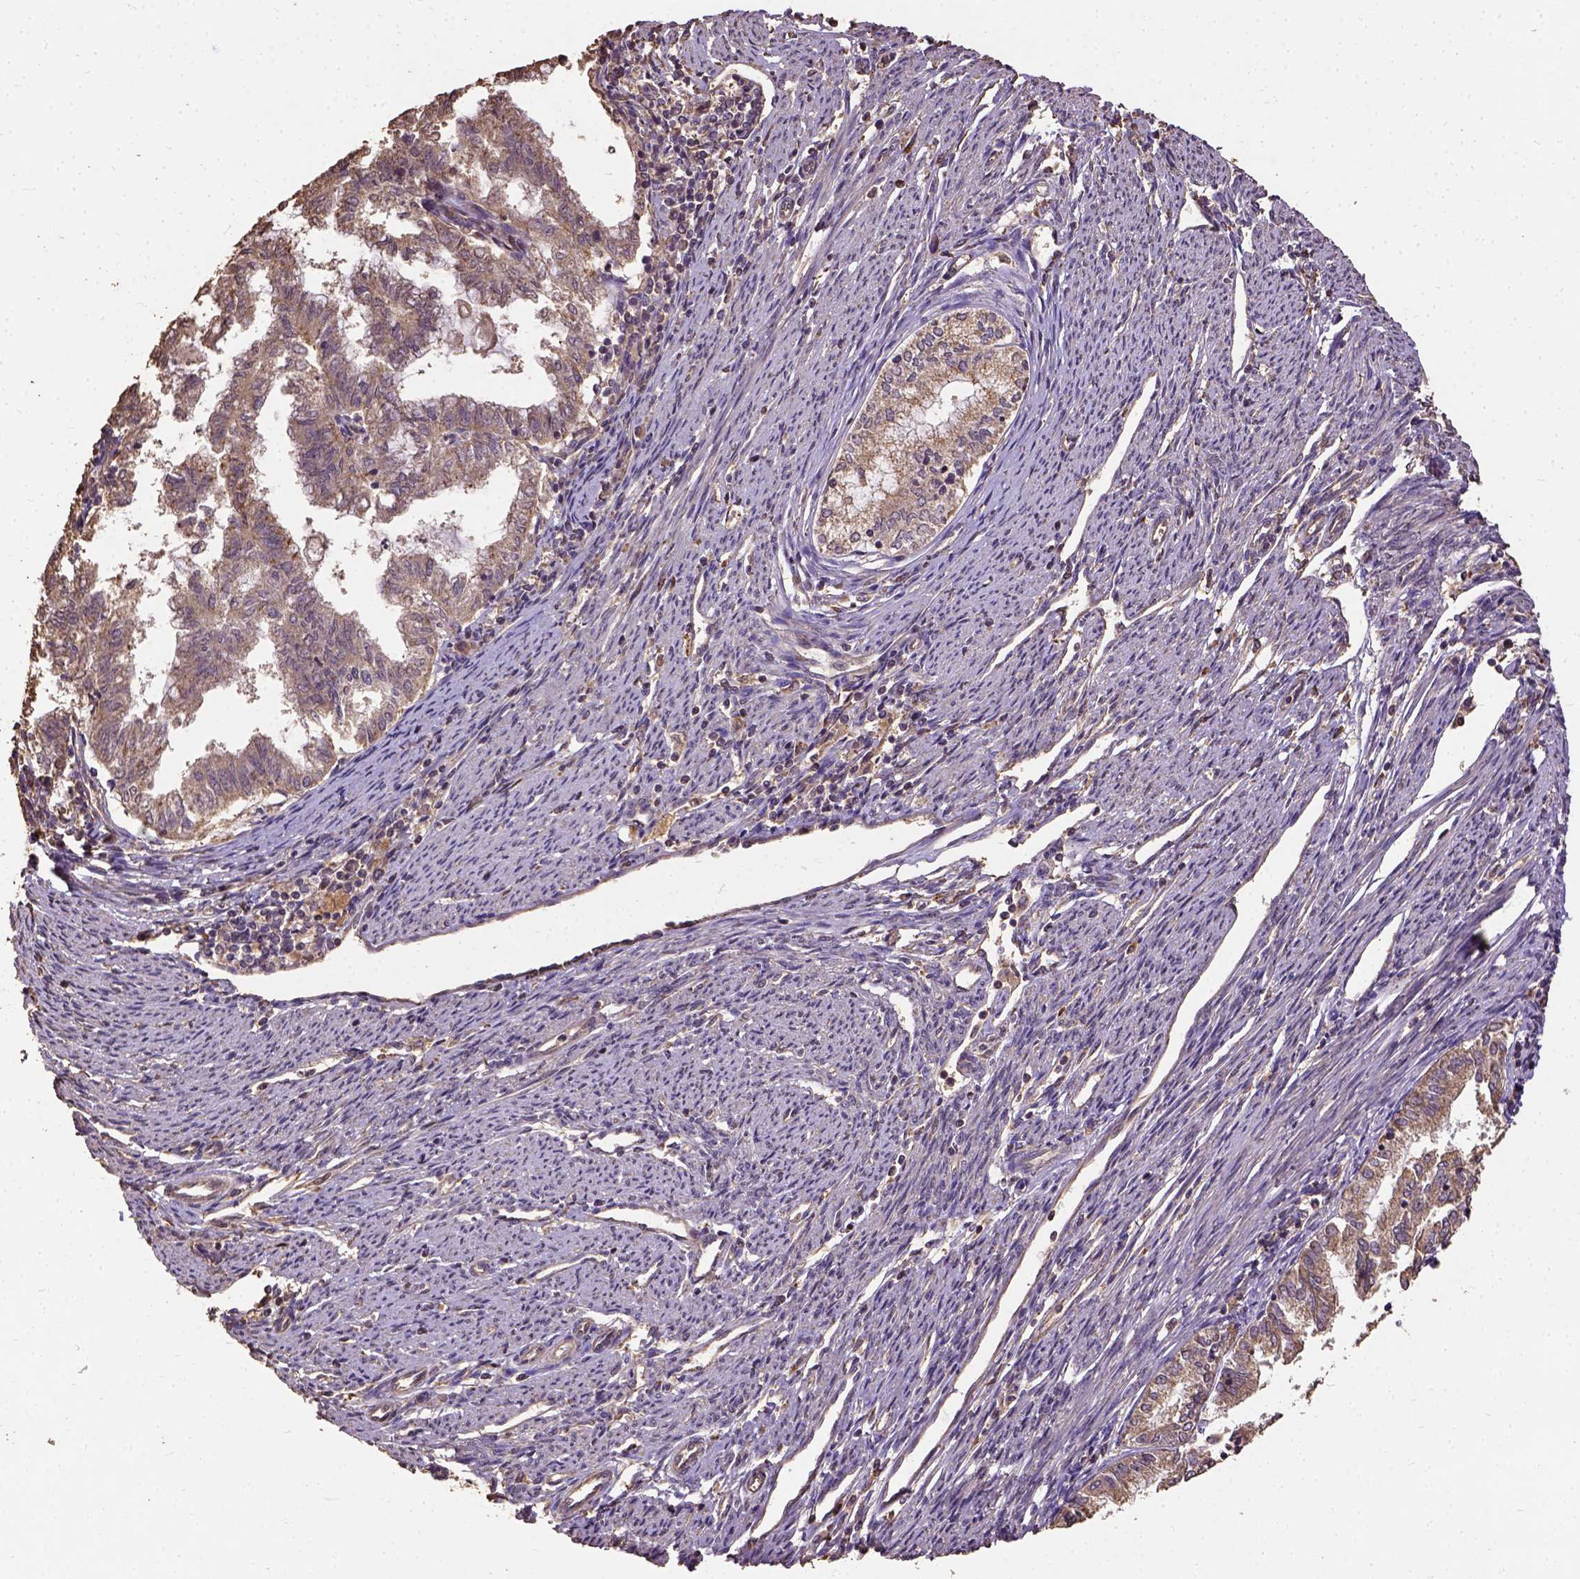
{"staining": {"intensity": "weak", "quantity": ">75%", "location": "cytoplasmic/membranous"}, "tissue": "endometrial cancer", "cell_type": "Tumor cells", "image_type": "cancer", "snomed": [{"axis": "morphology", "description": "Adenocarcinoma, NOS"}, {"axis": "topography", "description": "Endometrium"}], "caption": "Endometrial cancer stained with a protein marker displays weak staining in tumor cells.", "gene": "ATP1B3", "patient": {"sex": "female", "age": 79}}